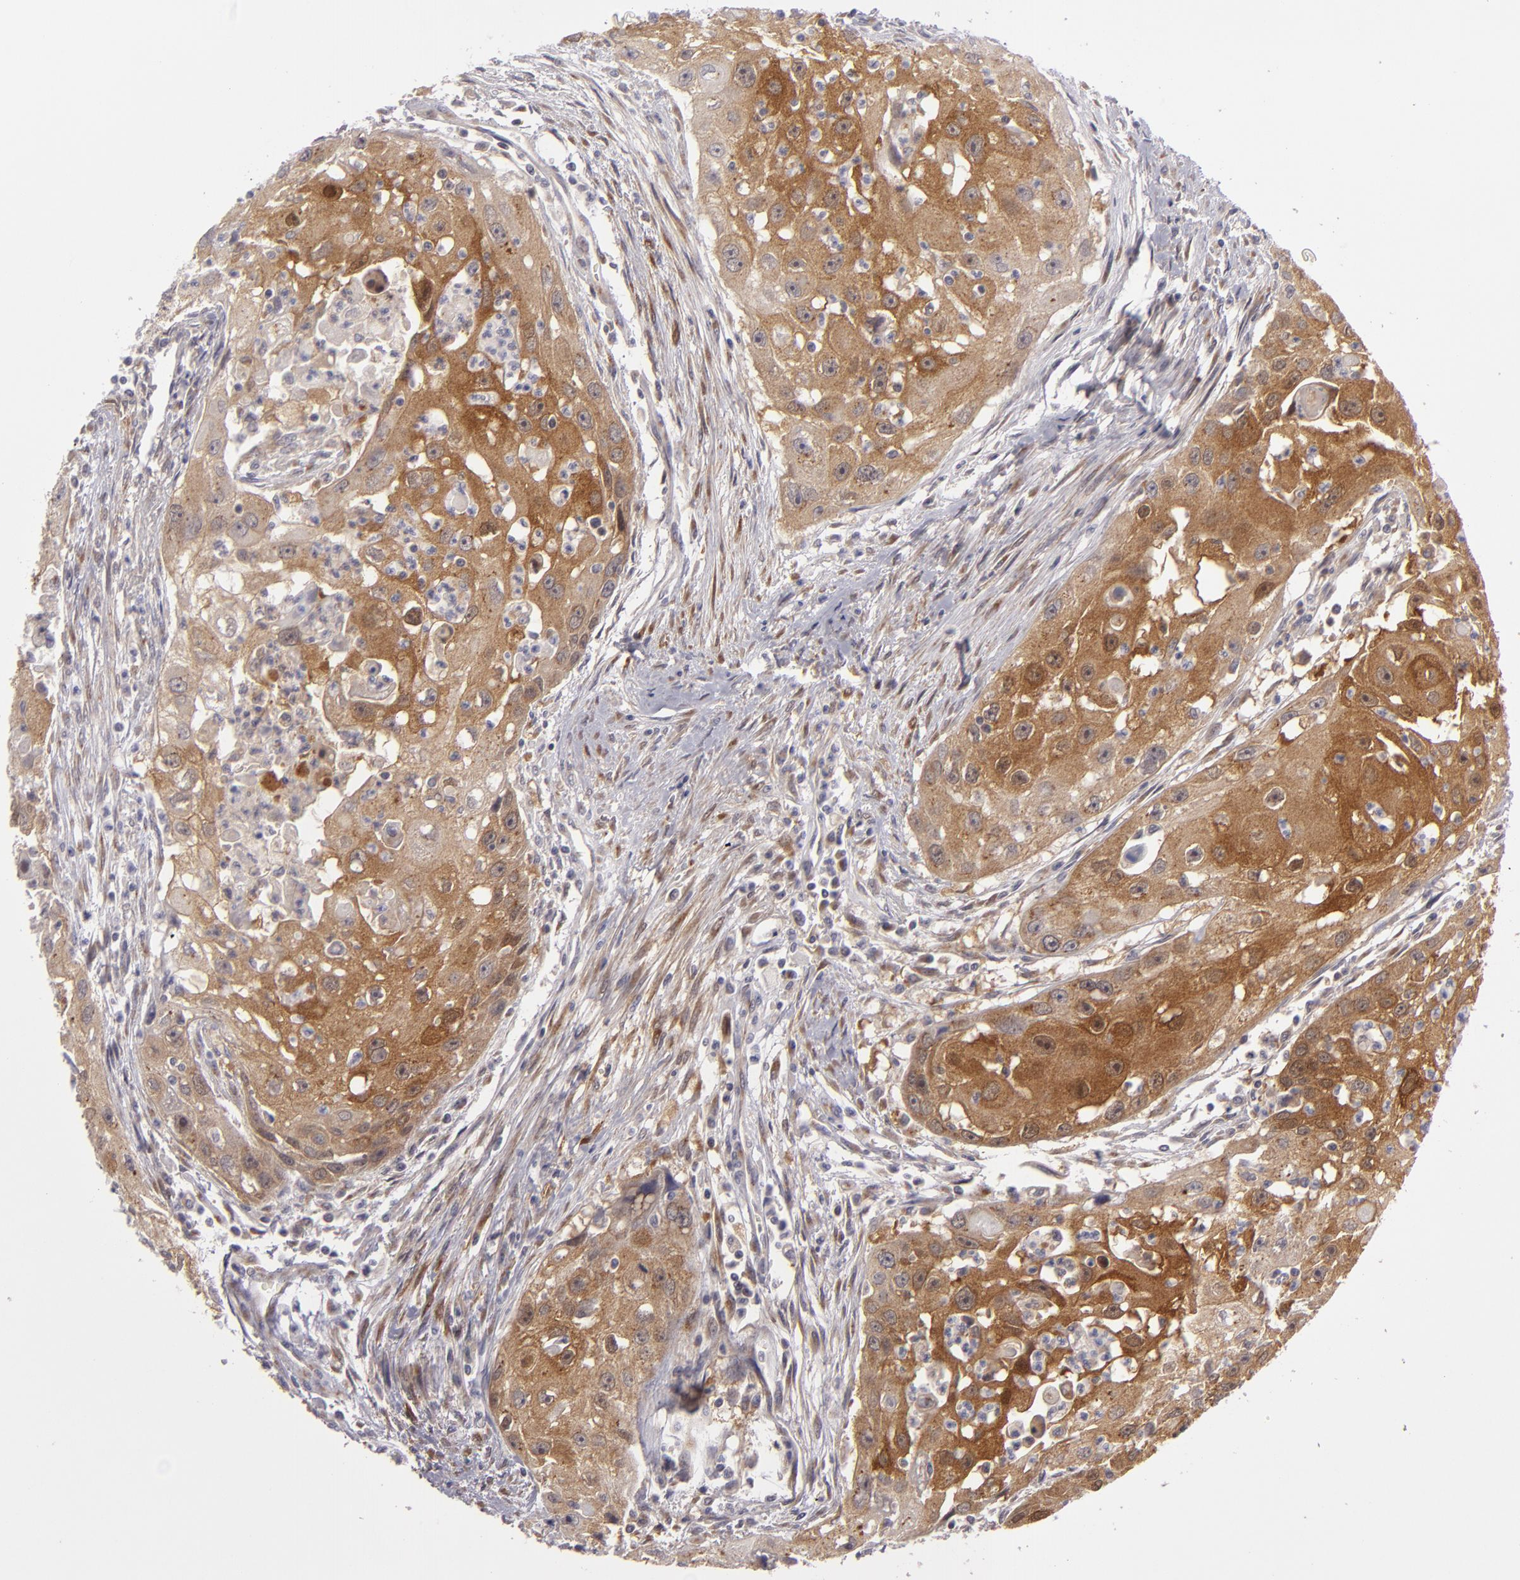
{"staining": {"intensity": "strong", "quantity": ">75%", "location": "cytoplasmic/membranous"}, "tissue": "head and neck cancer", "cell_type": "Tumor cells", "image_type": "cancer", "snomed": [{"axis": "morphology", "description": "Squamous cell carcinoma, NOS"}, {"axis": "topography", "description": "Head-Neck"}], "caption": "This is a histology image of immunohistochemistry (IHC) staining of head and neck squamous cell carcinoma, which shows strong expression in the cytoplasmic/membranous of tumor cells.", "gene": "SH2D4A", "patient": {"sex": "male", "age": 64}}